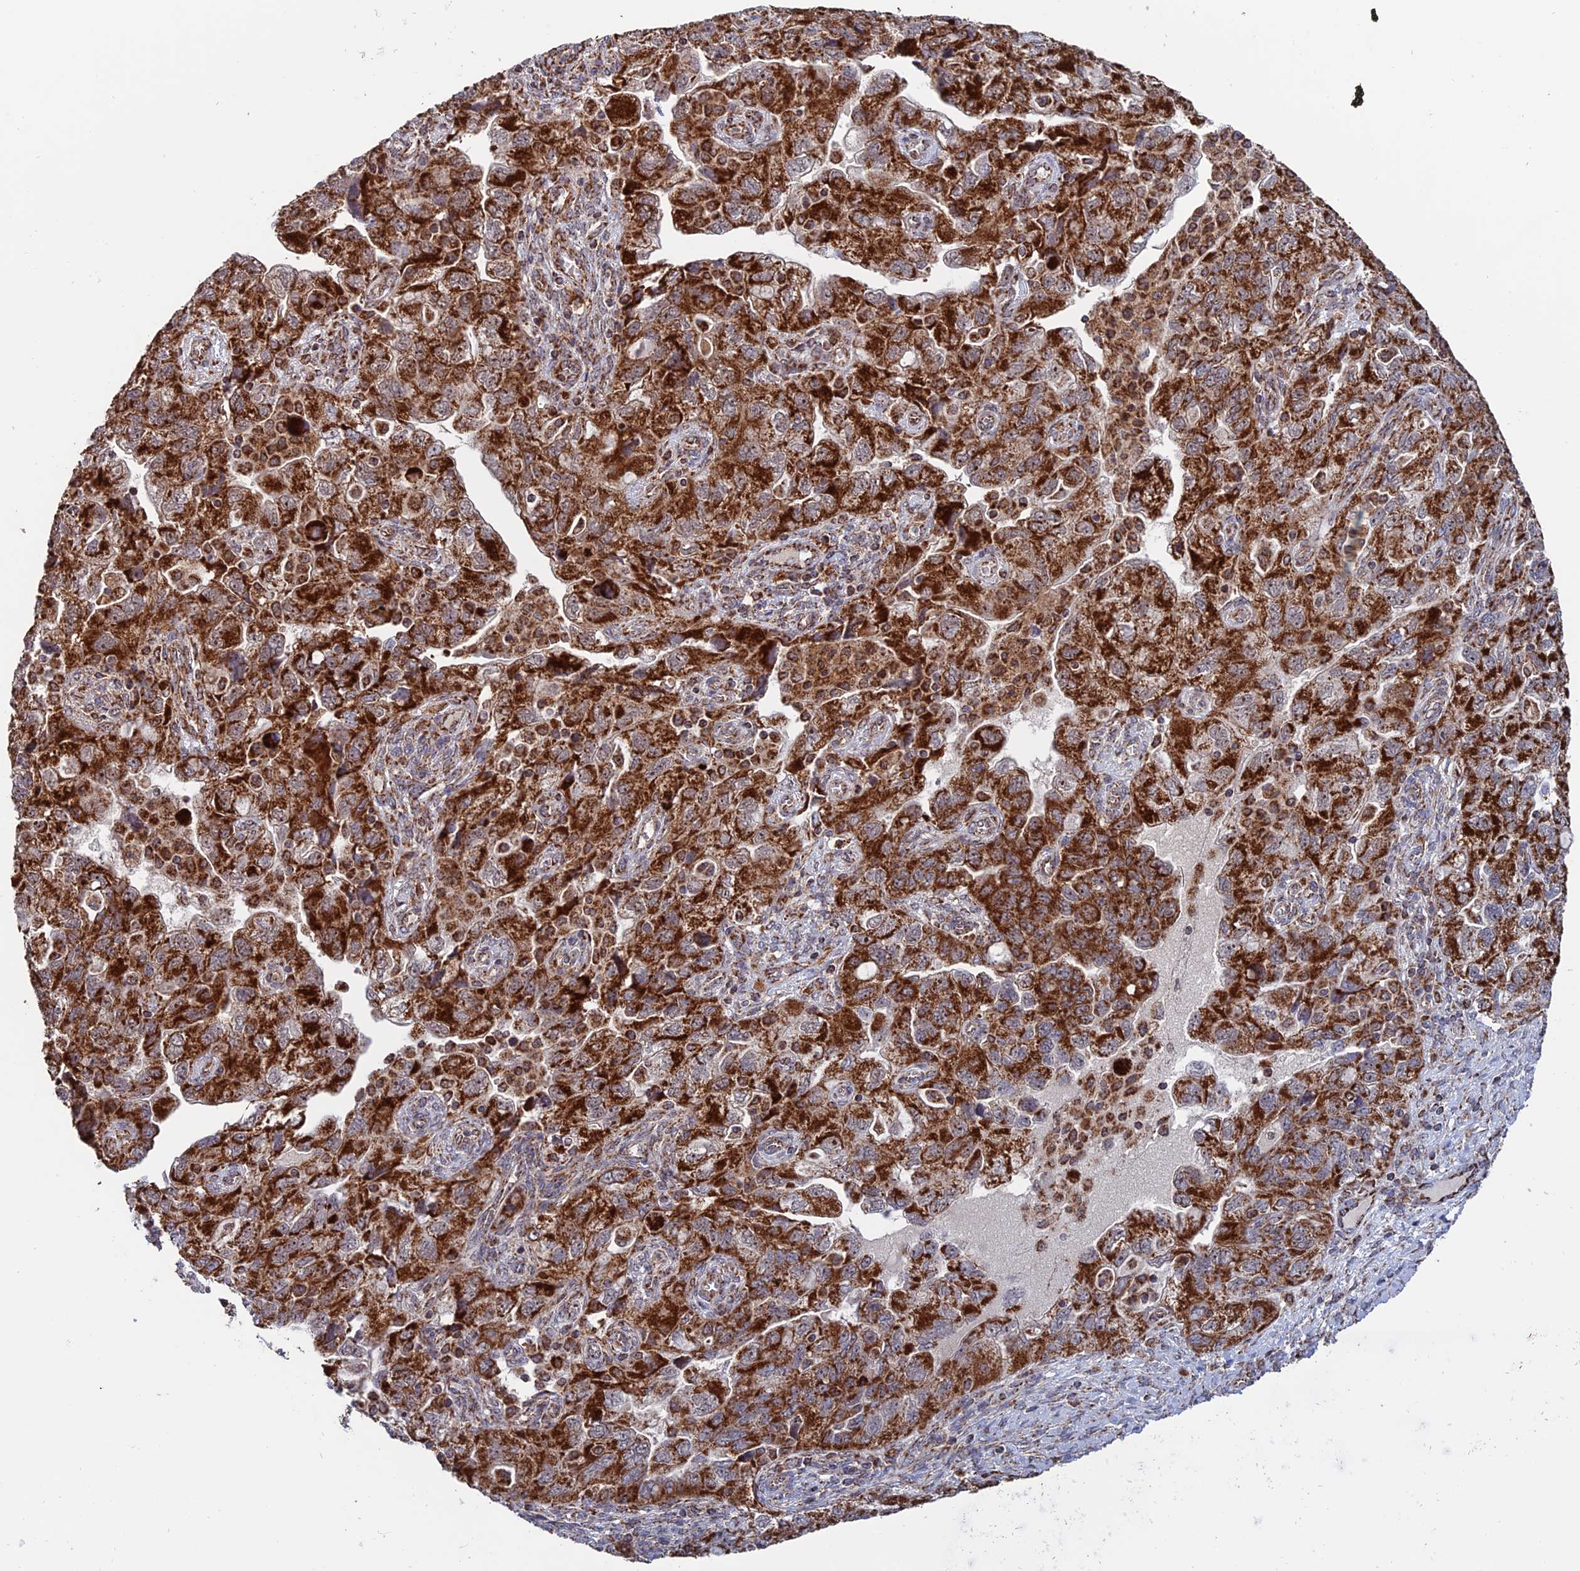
{"staining": {"intensity": "strong", "quantity": ">75%", "location": "cytoplasmic/membranous"}, "tissue": "ovarian cancer", "cell_type": "Tumor cells", "image_type": "cancer", "snomed": [{"axis": "morphology", "description": "Carcinoma, endometroid"}, {"axis": "topography", "description": "Ovary"}], "caption": "Immunohistochemical staining of ovarian endometroid carcinoma exhibits high levels of strong cytoplasmic/membranous protein positivity in approximately >75% of tumor cells.", "gene": "DTYMK", "patient": {"sex": "female", "age": 51}}